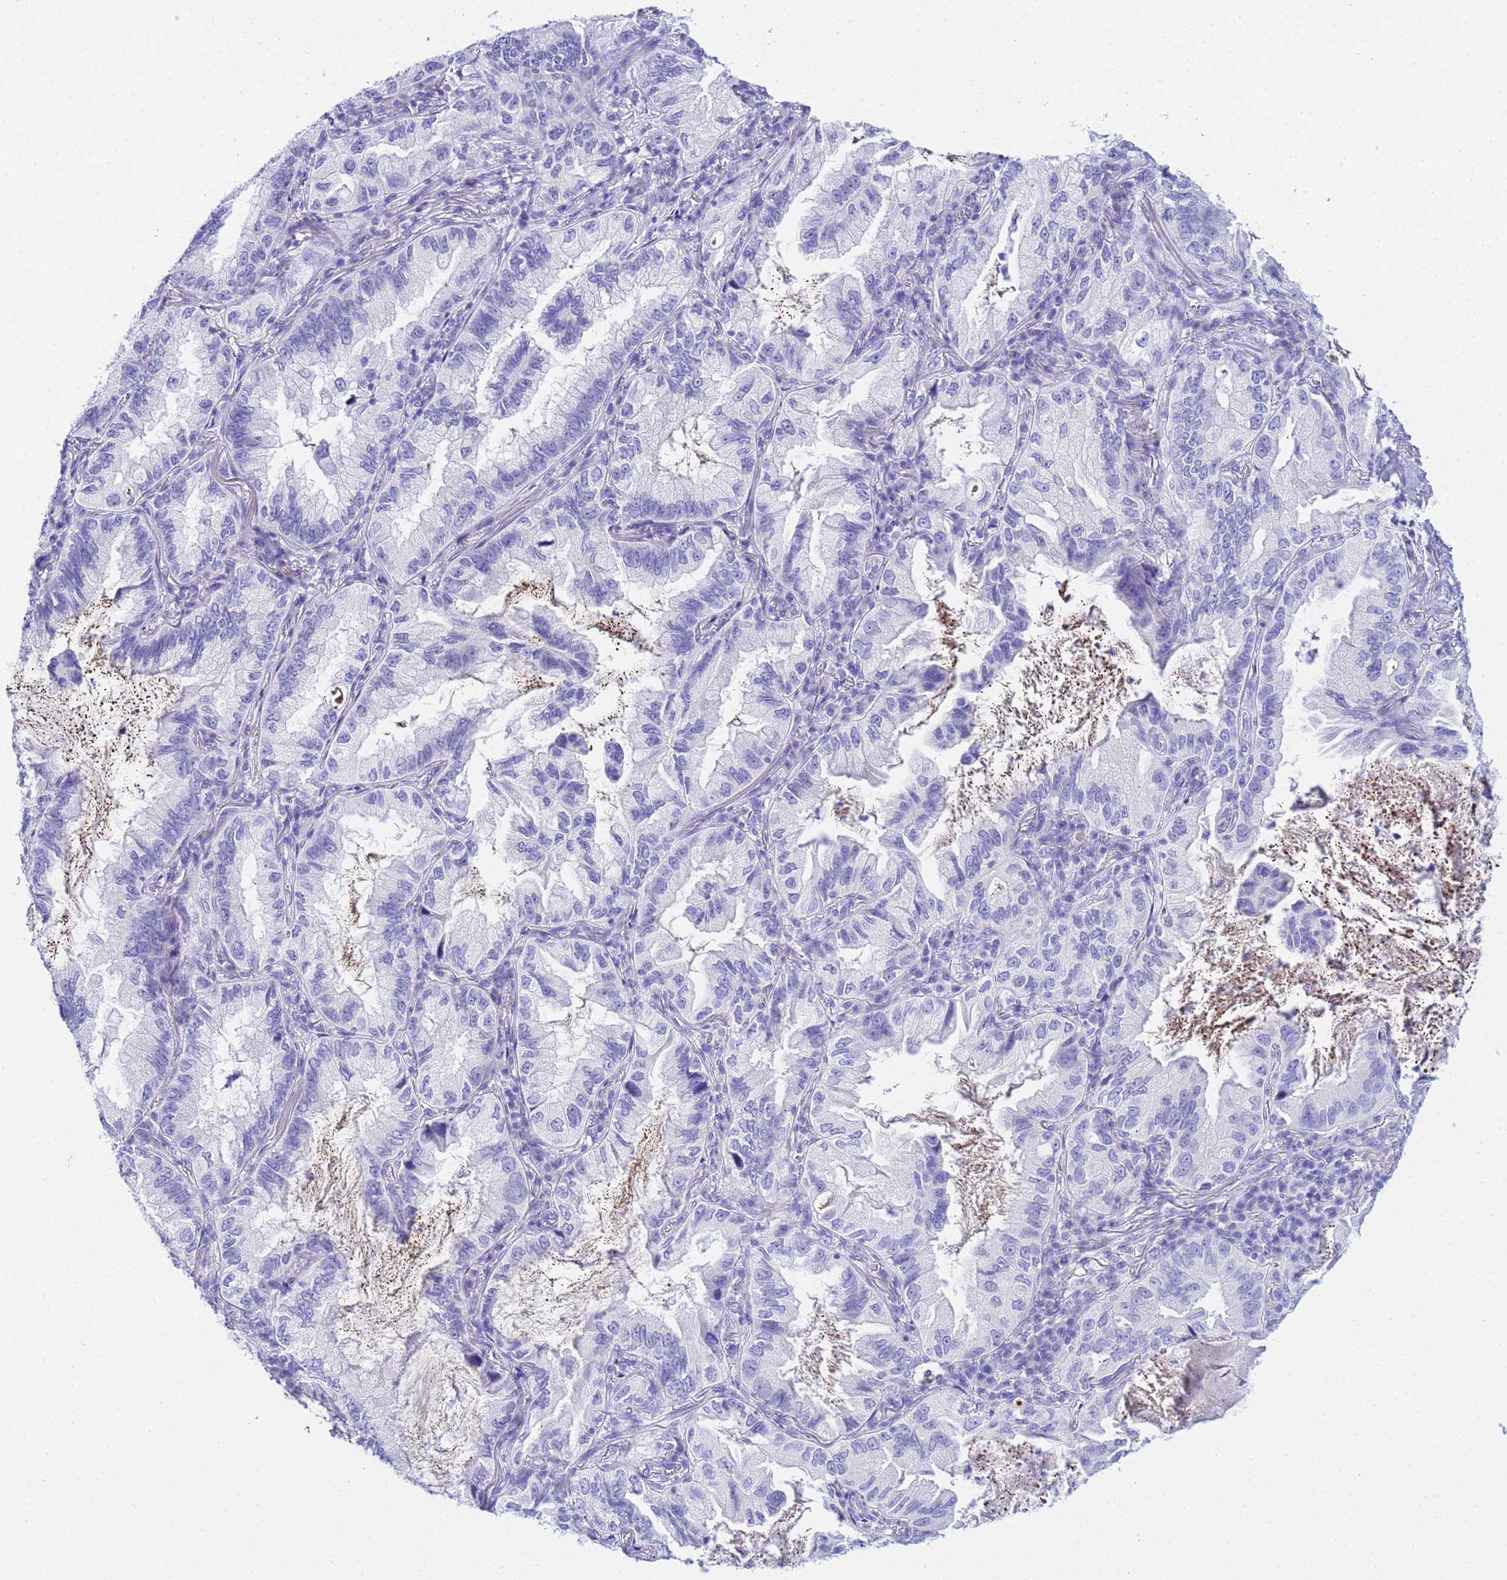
{"staining": {"intensity": "negative", "quantity": "none", "location": "none"}, "tissue": "lung cancer", "cell_type": "Tumor cells", "image_type": "cancer", "snomed": [{"axis": "morphology", "description": "Adenocarcinoma, NOS"}, {"axis": "topography", "description": "Lung"}], "caption": "Immunohistochemistry (IHC) histopathology image of human adenocarcinoma (lung) stained for a protein (brown), which exhibits no positivity in tumor cells.", "gene": "AQP12A", "patient": {"sex": "female", "age": 69}}